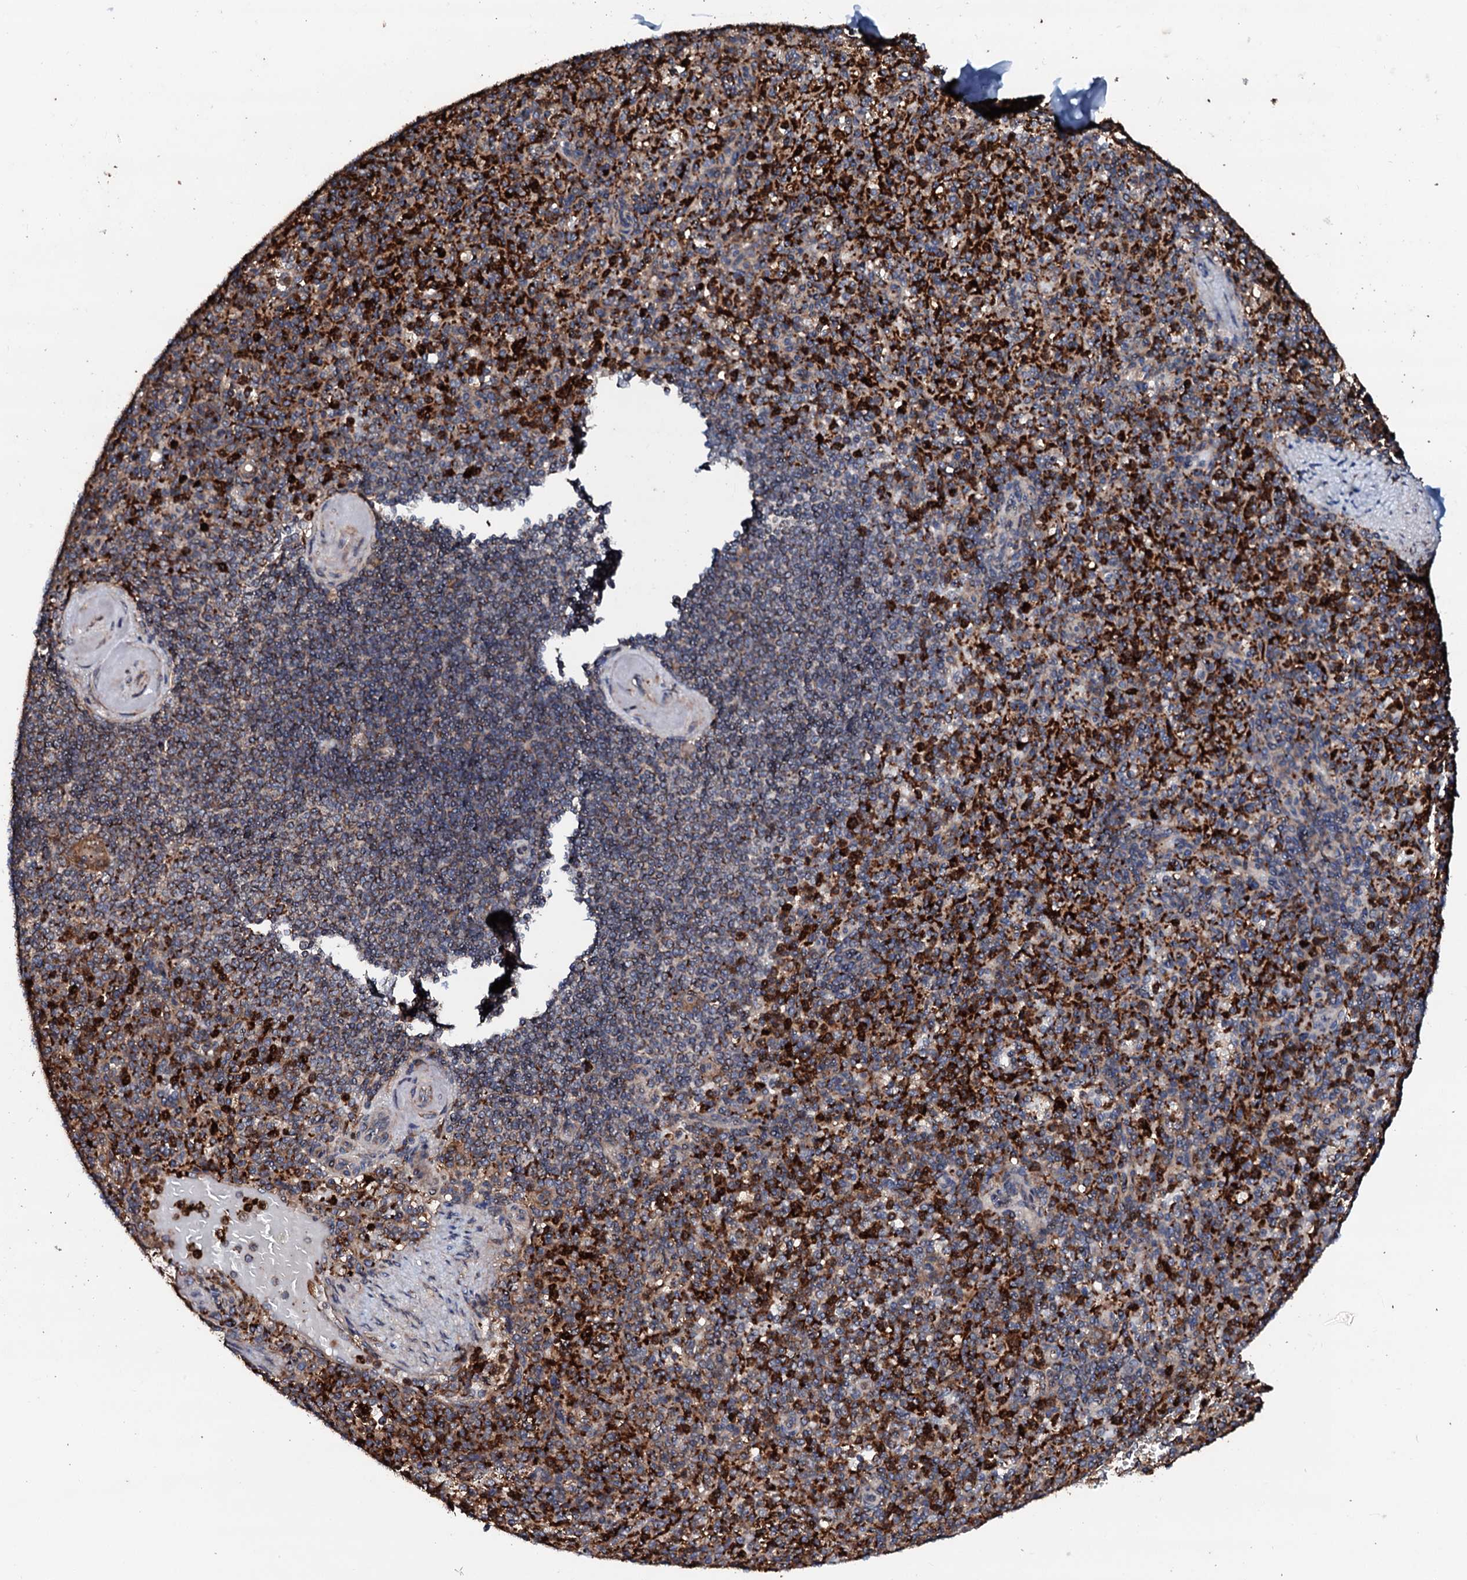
{"staining": {"intensity": "strong", "quantity": ">75%", "location": "cytoplasmic/membranous"}, "tissue": "spleen", "cell_type": "Cells in red pulp", "image_type": "normal", "snomed": [{"axis": "morphology", "description": "Normal tissue, NOS"}, {"axis": "topography", "description": "Spleen"}], "caption": "Unremarkable spleen demonstrates strong cytoplasmic/membranous positivity in about >75% of cells in red pulp, visualized by immunohistochemistry. The staining was performed using DAB to visualize the protein expression in brown, while the nuclei were stained in blue with hematoxylin (Magnification: 20x).", "gene": "ENSG00000256591", "patient": {"sex": "female", "age": 74}}